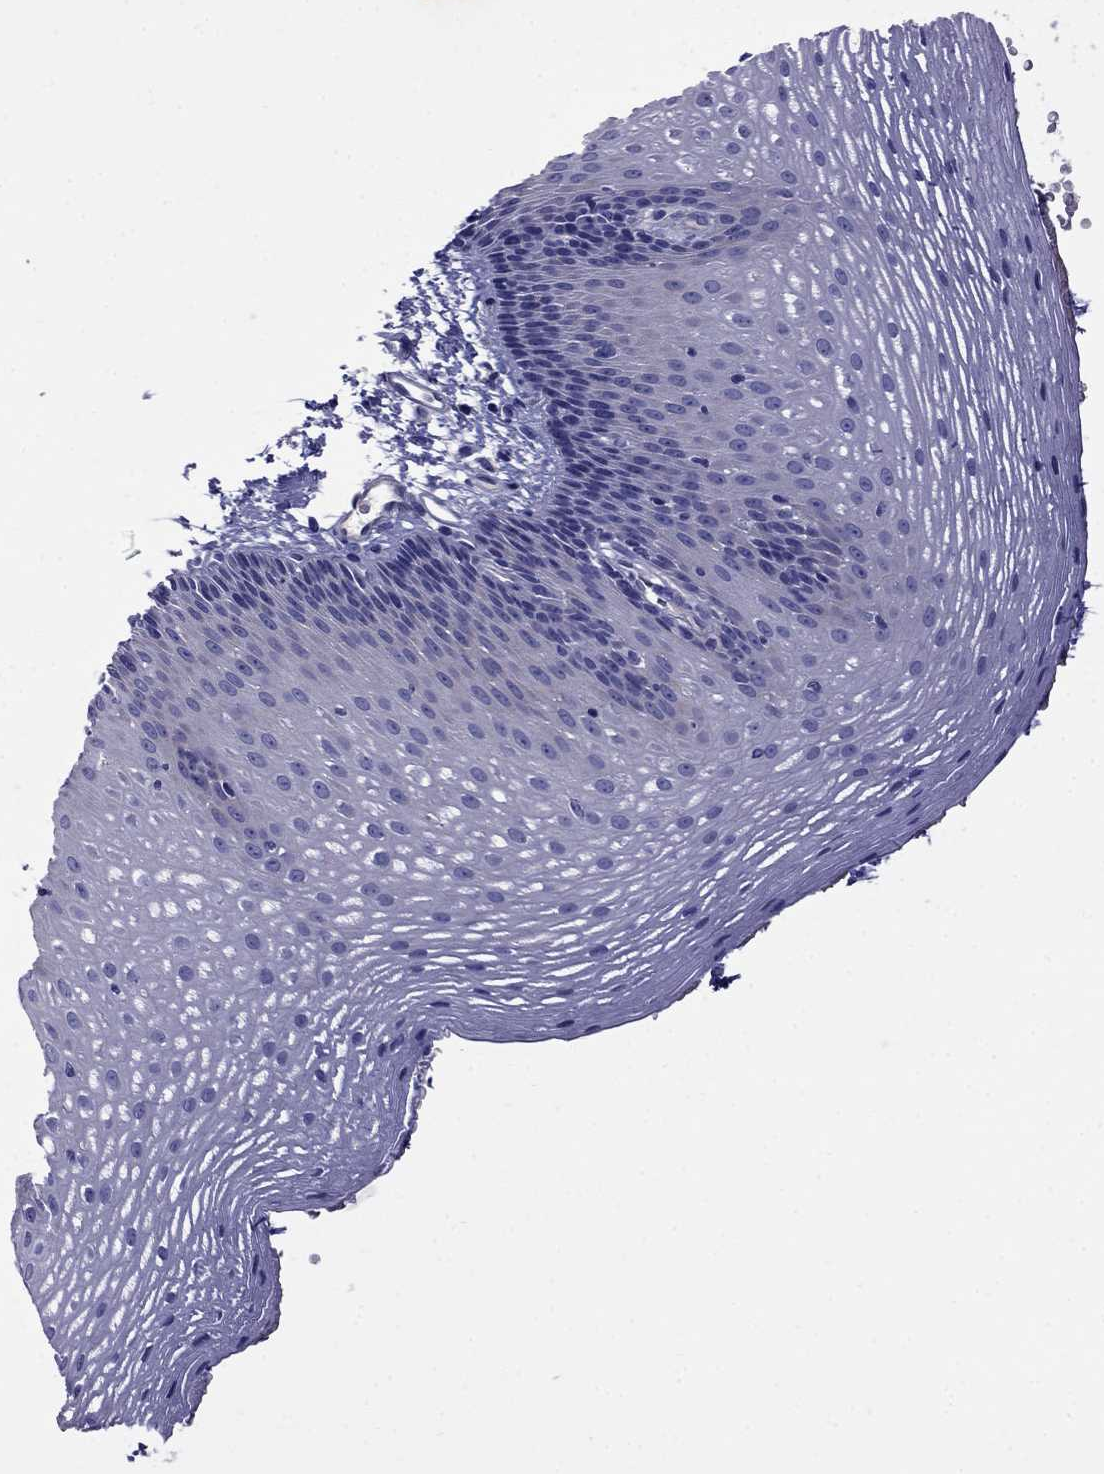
{"staining": {"intensity": "negative", "quantity": "none", "location": "none"}, "tissue": "esophagus", "cell_type": "Squamous epithelial cells", "image_type": "normal", "snomed": [{"axis": "morphology", "description": "Normal tissue, NOS"}, {"axis": "topography", "description": "Esophagus"}], "caption": "This histopathology image is of normal esophagus stained with IHC to label a protein in brown with the nuclei are counter-stained blue. There is no staining in squamous epithelial cells.", "gene": "STAR", "patient": {"sex": "male", "age": 76}}